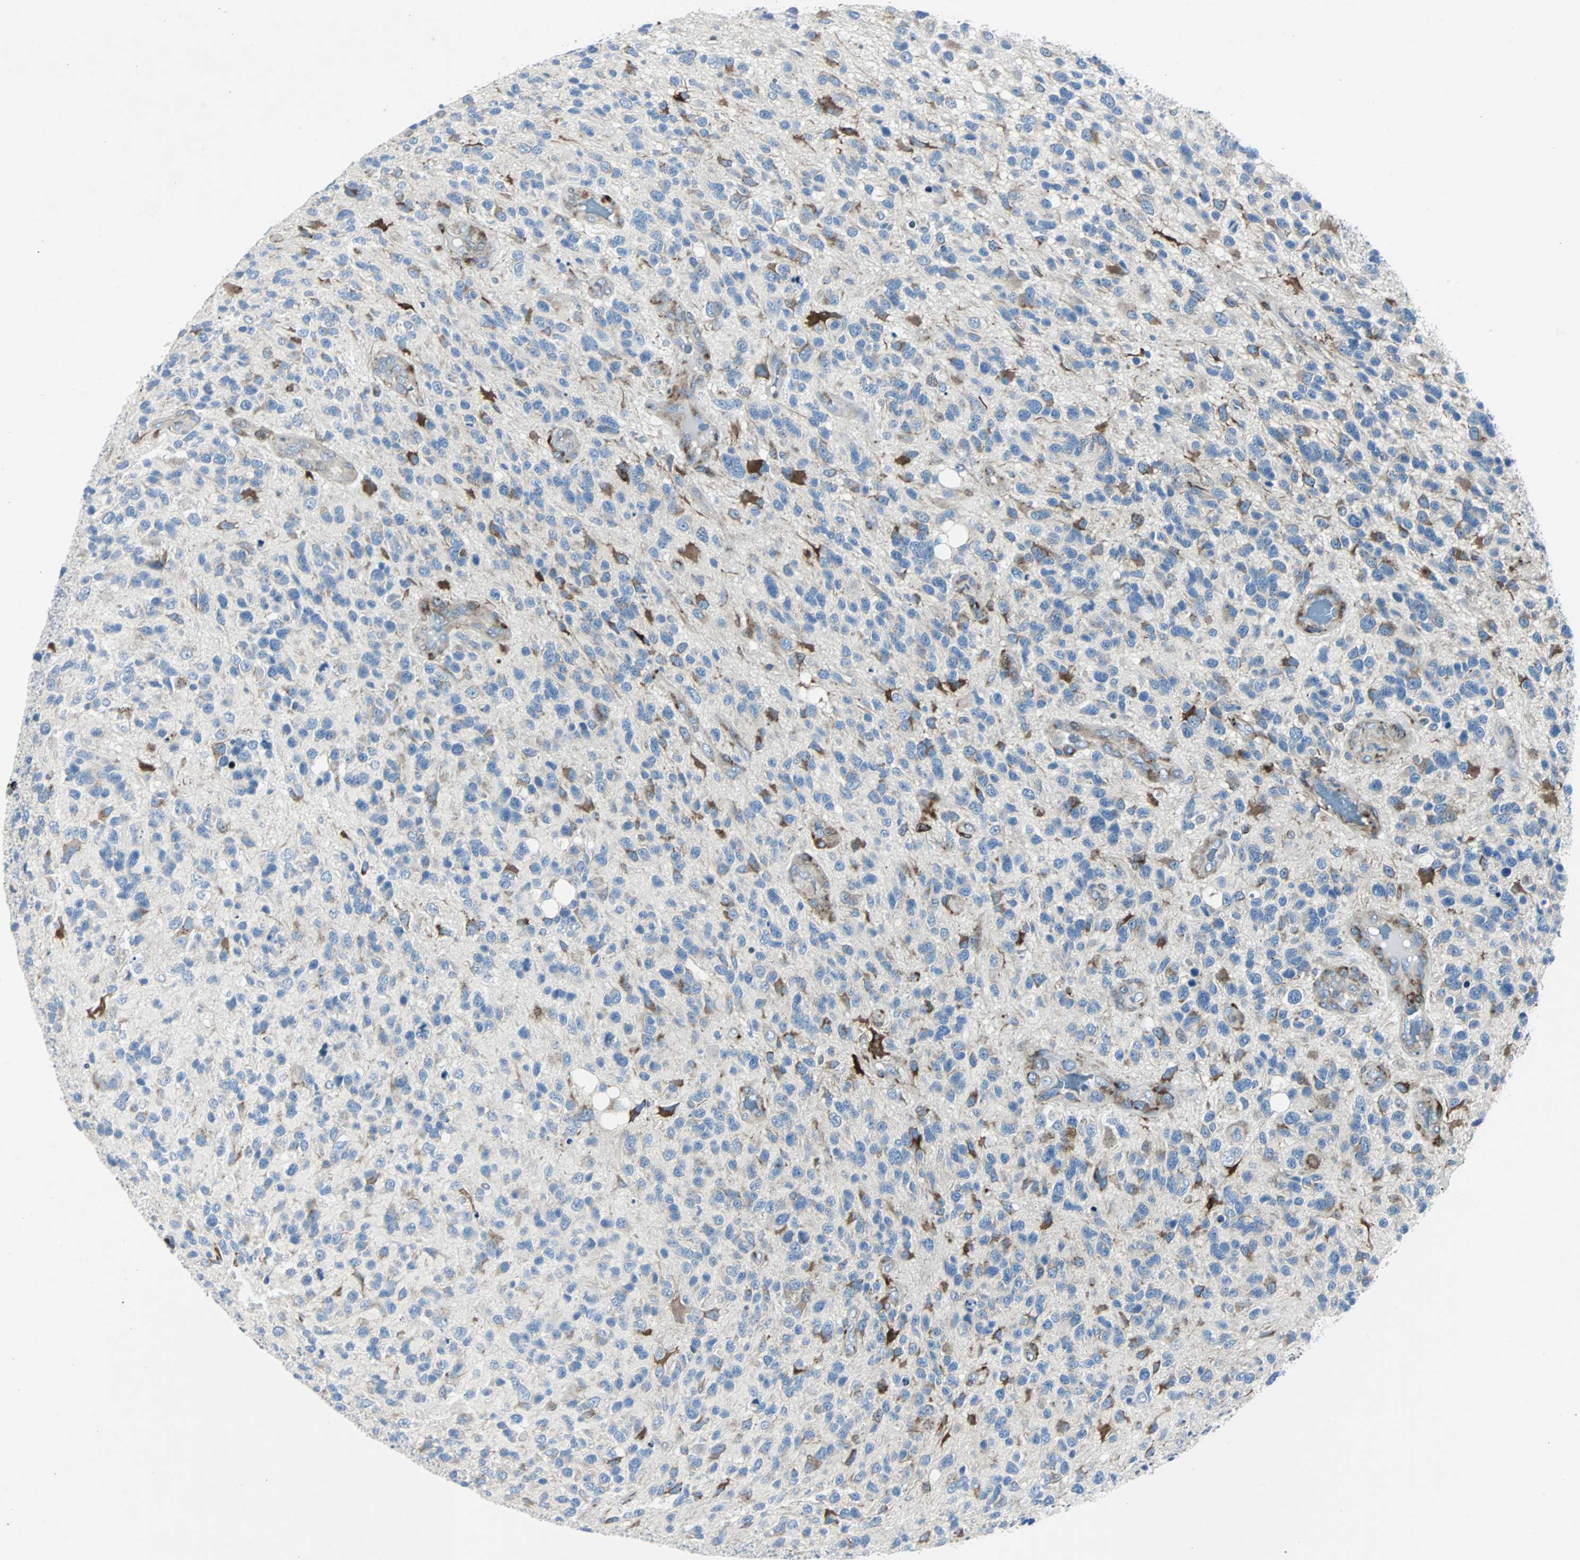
{"staining": {"intensity": "moderate", "quantity": "25%-75%", "location": "cytoplasmic/membranous"}, "tissue": "glioma", "cell_type": "Tumor cells", "image_type": "cancer", "snomed": [{"axis": "morphology", "description": "Glioma, malignant, High grade"}, {"axis": "topography", "description": "Brain"}], "caption": "This is an image of immunohistochemistry (IHC) staining of malignant high-grade glioma, which shows moderate expression in the cytoplasmic/membranous of tumor cells.", "gene": "BBC3", "patient": {"sex": "female", "age": 58}}